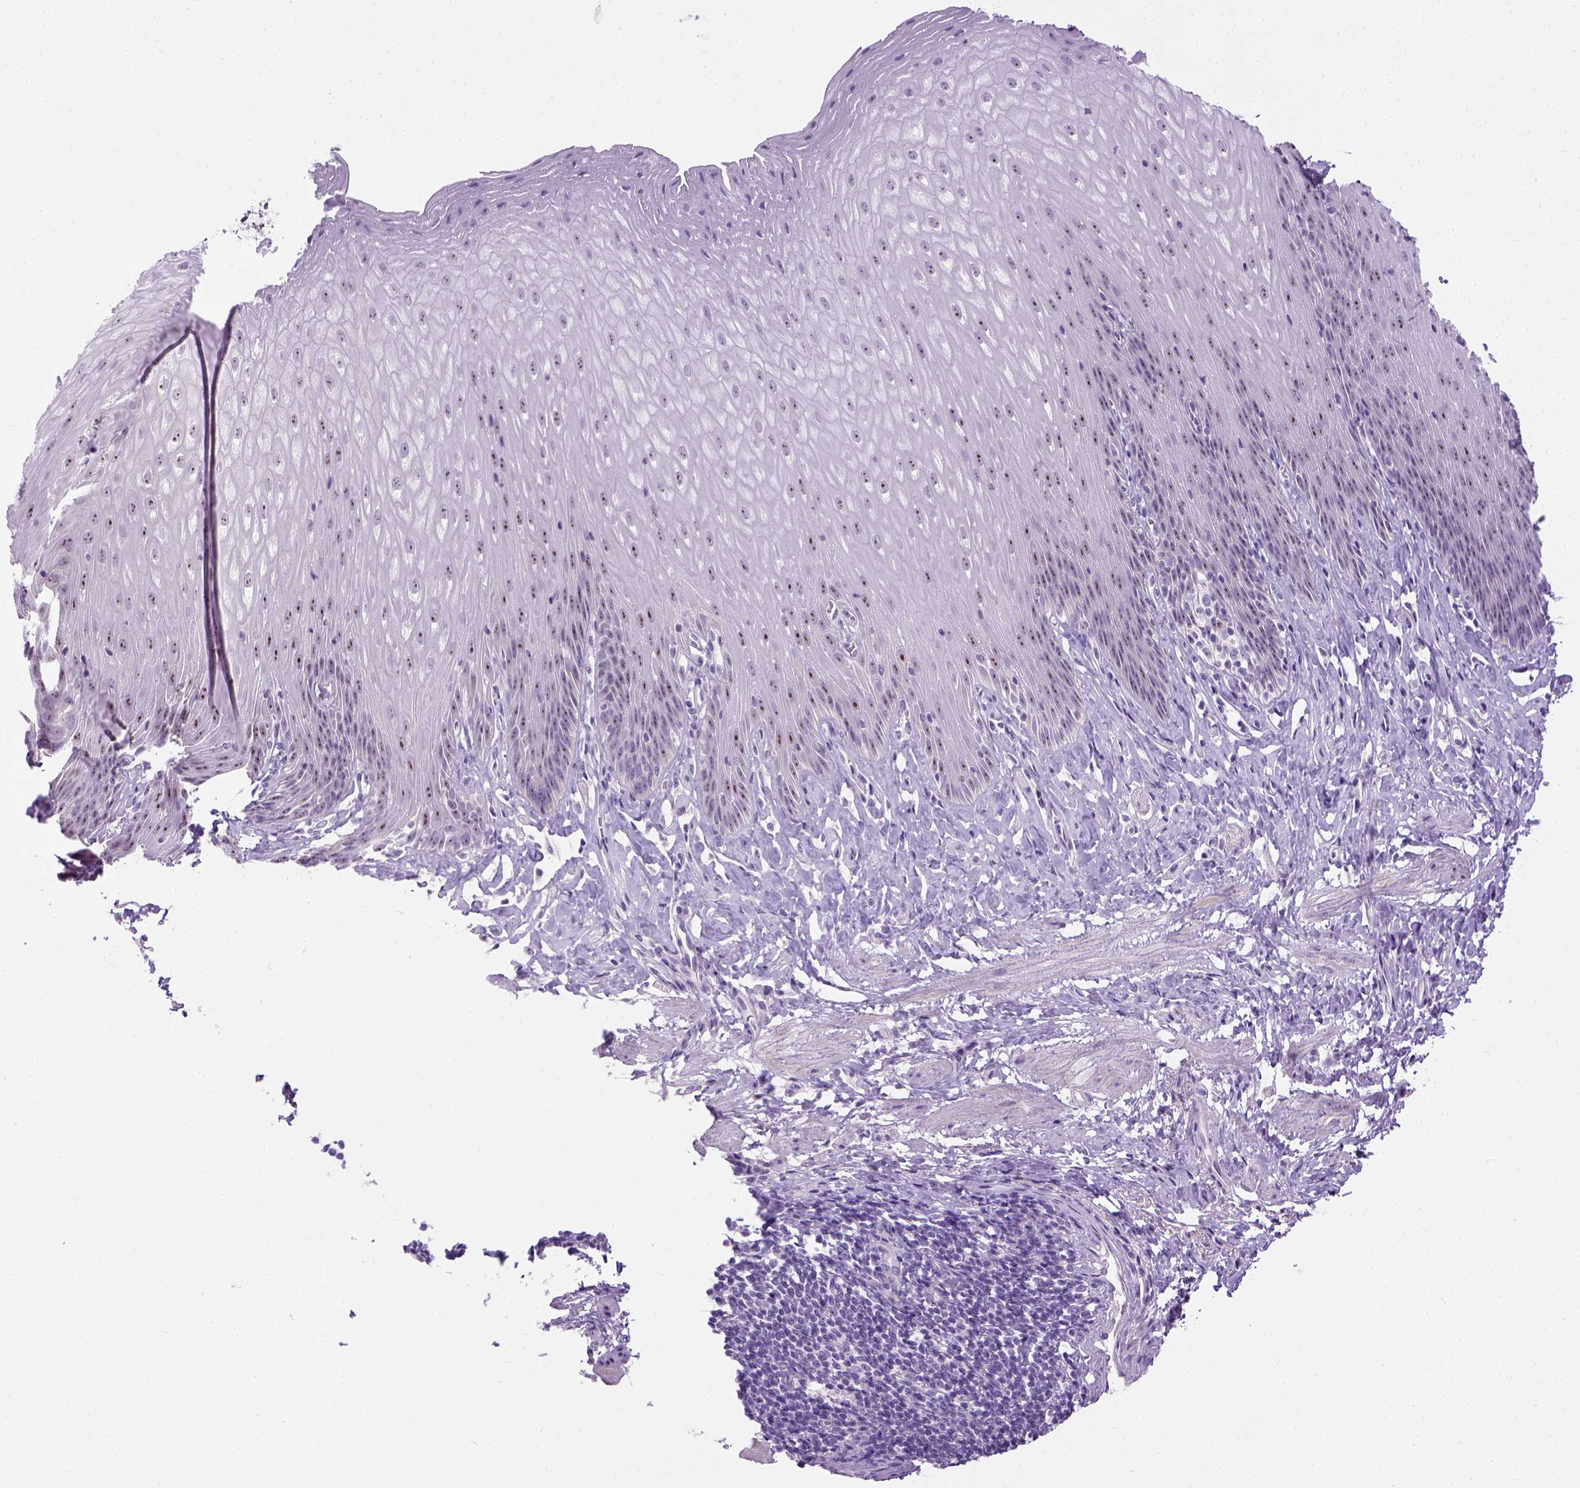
{"staining": {"intensity": "negative", "quantity": "none", "location": "none"}, "tissue": "esophagus", "cell_type": "Squamous epithelial cells", "image_type": "normal", "snomed": [{"axis": "morphology", "description": "Normal tissue, NOS"}, {"axis": "topography", "description": "Esophagus"}], "caption": "The micrograph shows no significant positivity in squamous epithelial cells of esophagus.", "gene": "UTP4", "patient": {"sex": "female", "age": 61}}